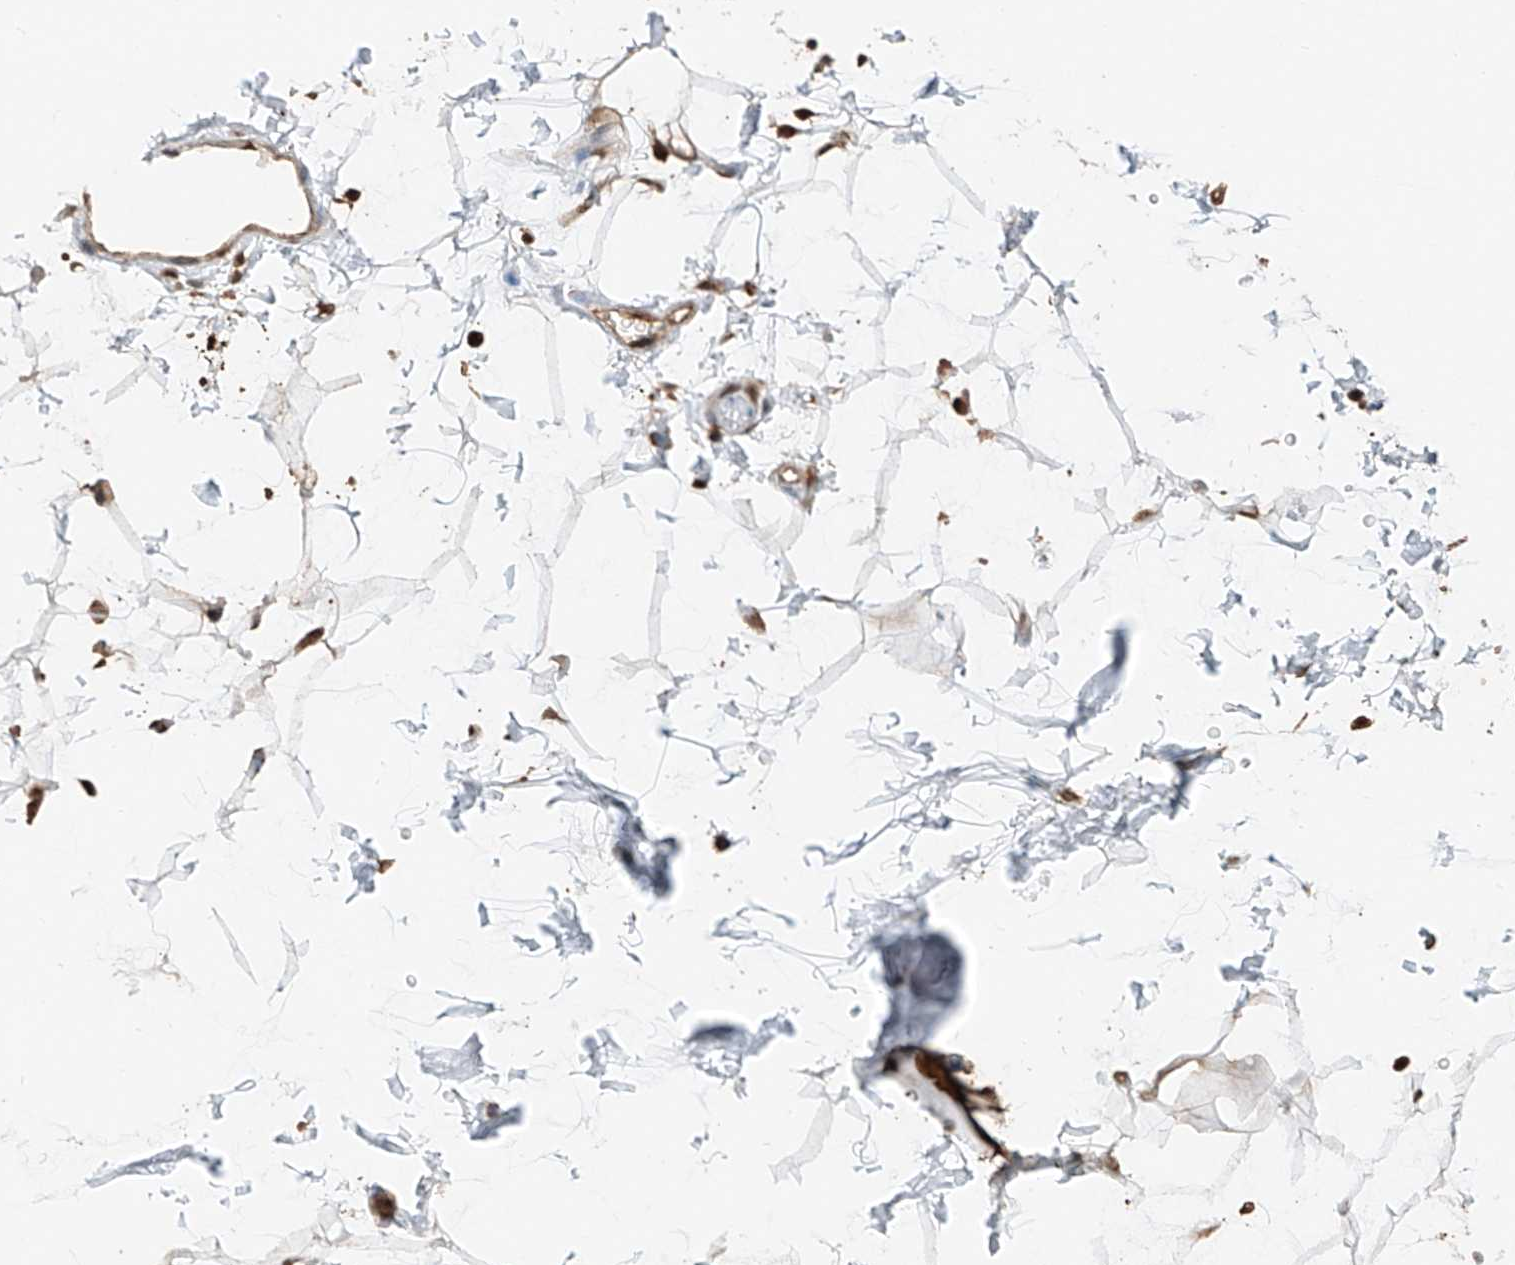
{"staining": {"intensity": "moderate", "quantity": ">75%", "location": "cytoplasmic/membranous,nuclear"}, "tissue": "adipose tissue", "cell_type": "Adipocytes", "image_type": "normal", "snomed": [{"axis": "morphology", "description": "Normal tissue, NOS"}, {"axis": "topography", "description": "Soft tissue"}], "caption": "About >75% of adipocytes in unremarkable human adipose tissue exhibit moderate cytoplasmic/membranous,nuclear protein positivity as visualized by brown immunohistochemical staining.", "gene": "RMND1", "patient": {"sex": "male", "age": 72}}